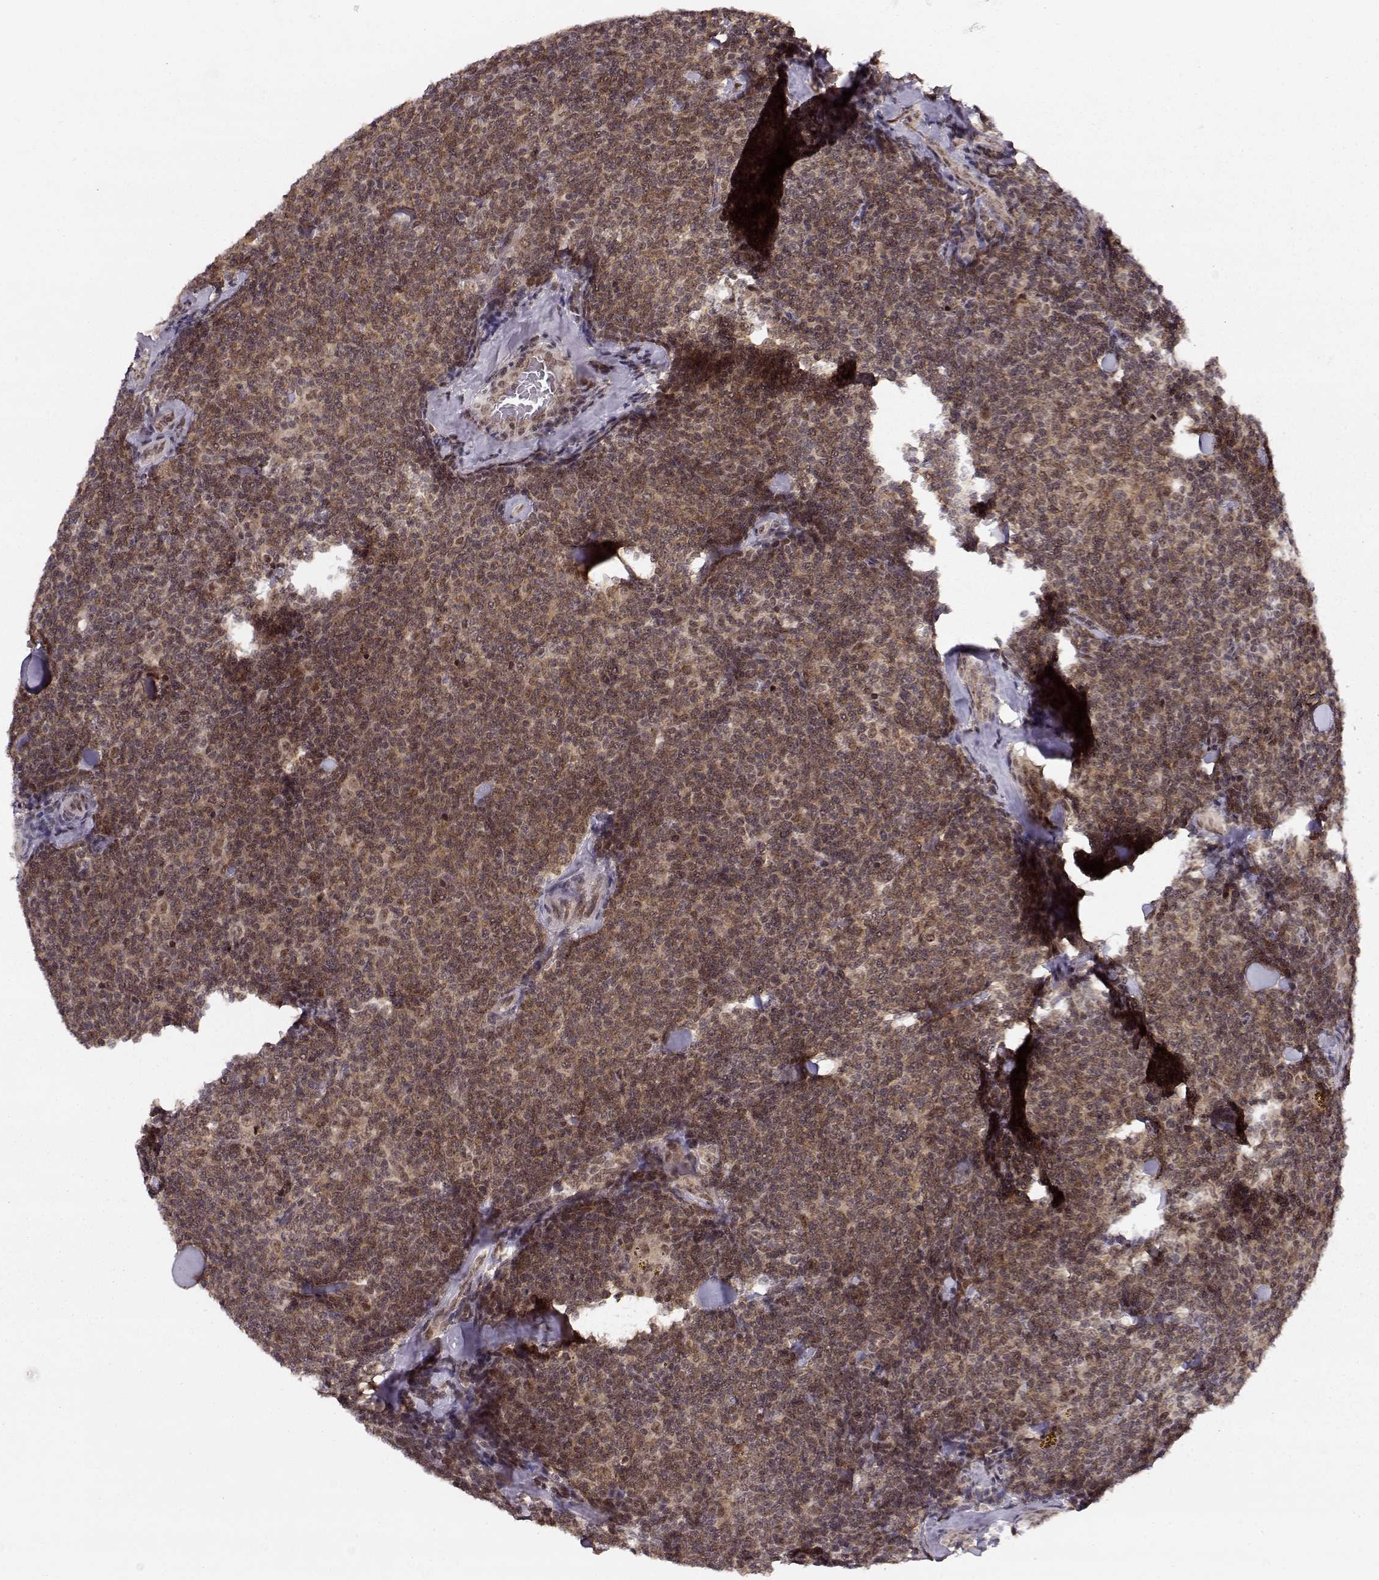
{"staining": {"intensity": "weak", "quantity": ">75%", "location": "cytoplasmic/membranous,nuclear"}, "tissue": "lymphoma", "cell_type": "Tumor cells", "image_type": "cancer", "snomed": [{"axis": "morphology", "description": "Malignant lymphoma, non-Hodgkin's type, Low grade"}, {"axis": "topography", "description": "Lymph node"}], "caption": "Immunohistochemical staining of human malignant lymphoma, non-Hodgkin's type (low-grade) reveals weak cytoplasmic/membranous and nuclear protein expression in about >75% of tumor cells. (DAB = brown stain, brightfield microscopy at high magnification).", "gene": "CSNK2A1", "patient": {"sex": "female", "age": 56}}